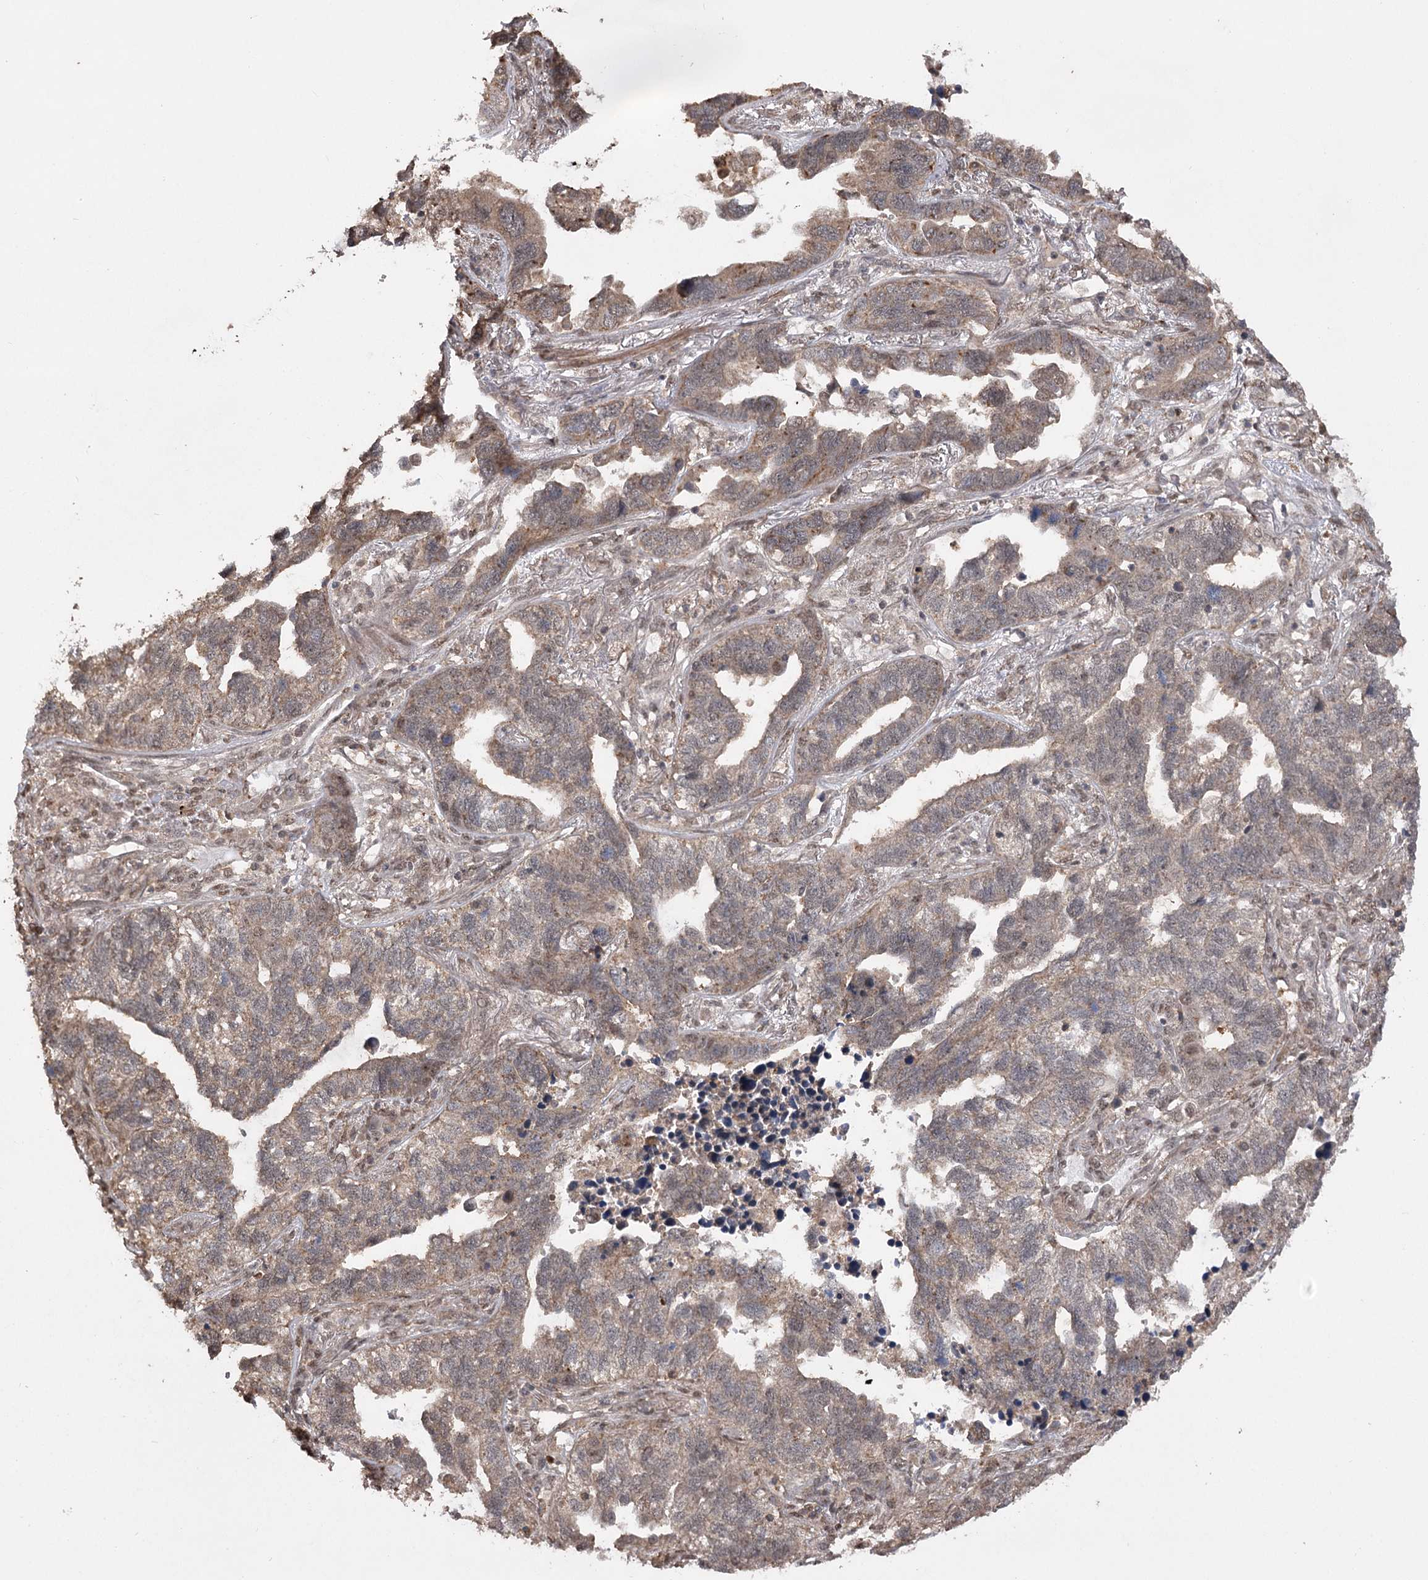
{"staining": {"intensity": "moderate", "quantity": ">75%", "location": "cytoplasmic/membranous,nuclear"}, "tissue": "lung cancer", "cell_type": "Tumor cells", "image_type": "cancer", "snomed": [{"axis": "morphology", "description": "Adenocarcinoma, NOS"}, {"axis": "topography", "description": "Lung"}], "caption": "This is a micrograph of immunohistochemistry staining of lung adenocarcinoma, which shows moderate expression in the cytoplasmic/membranous and nuclear of tumor cells.", "gene": "TENM2", "patient": {"sex": "male", "age": 67}}